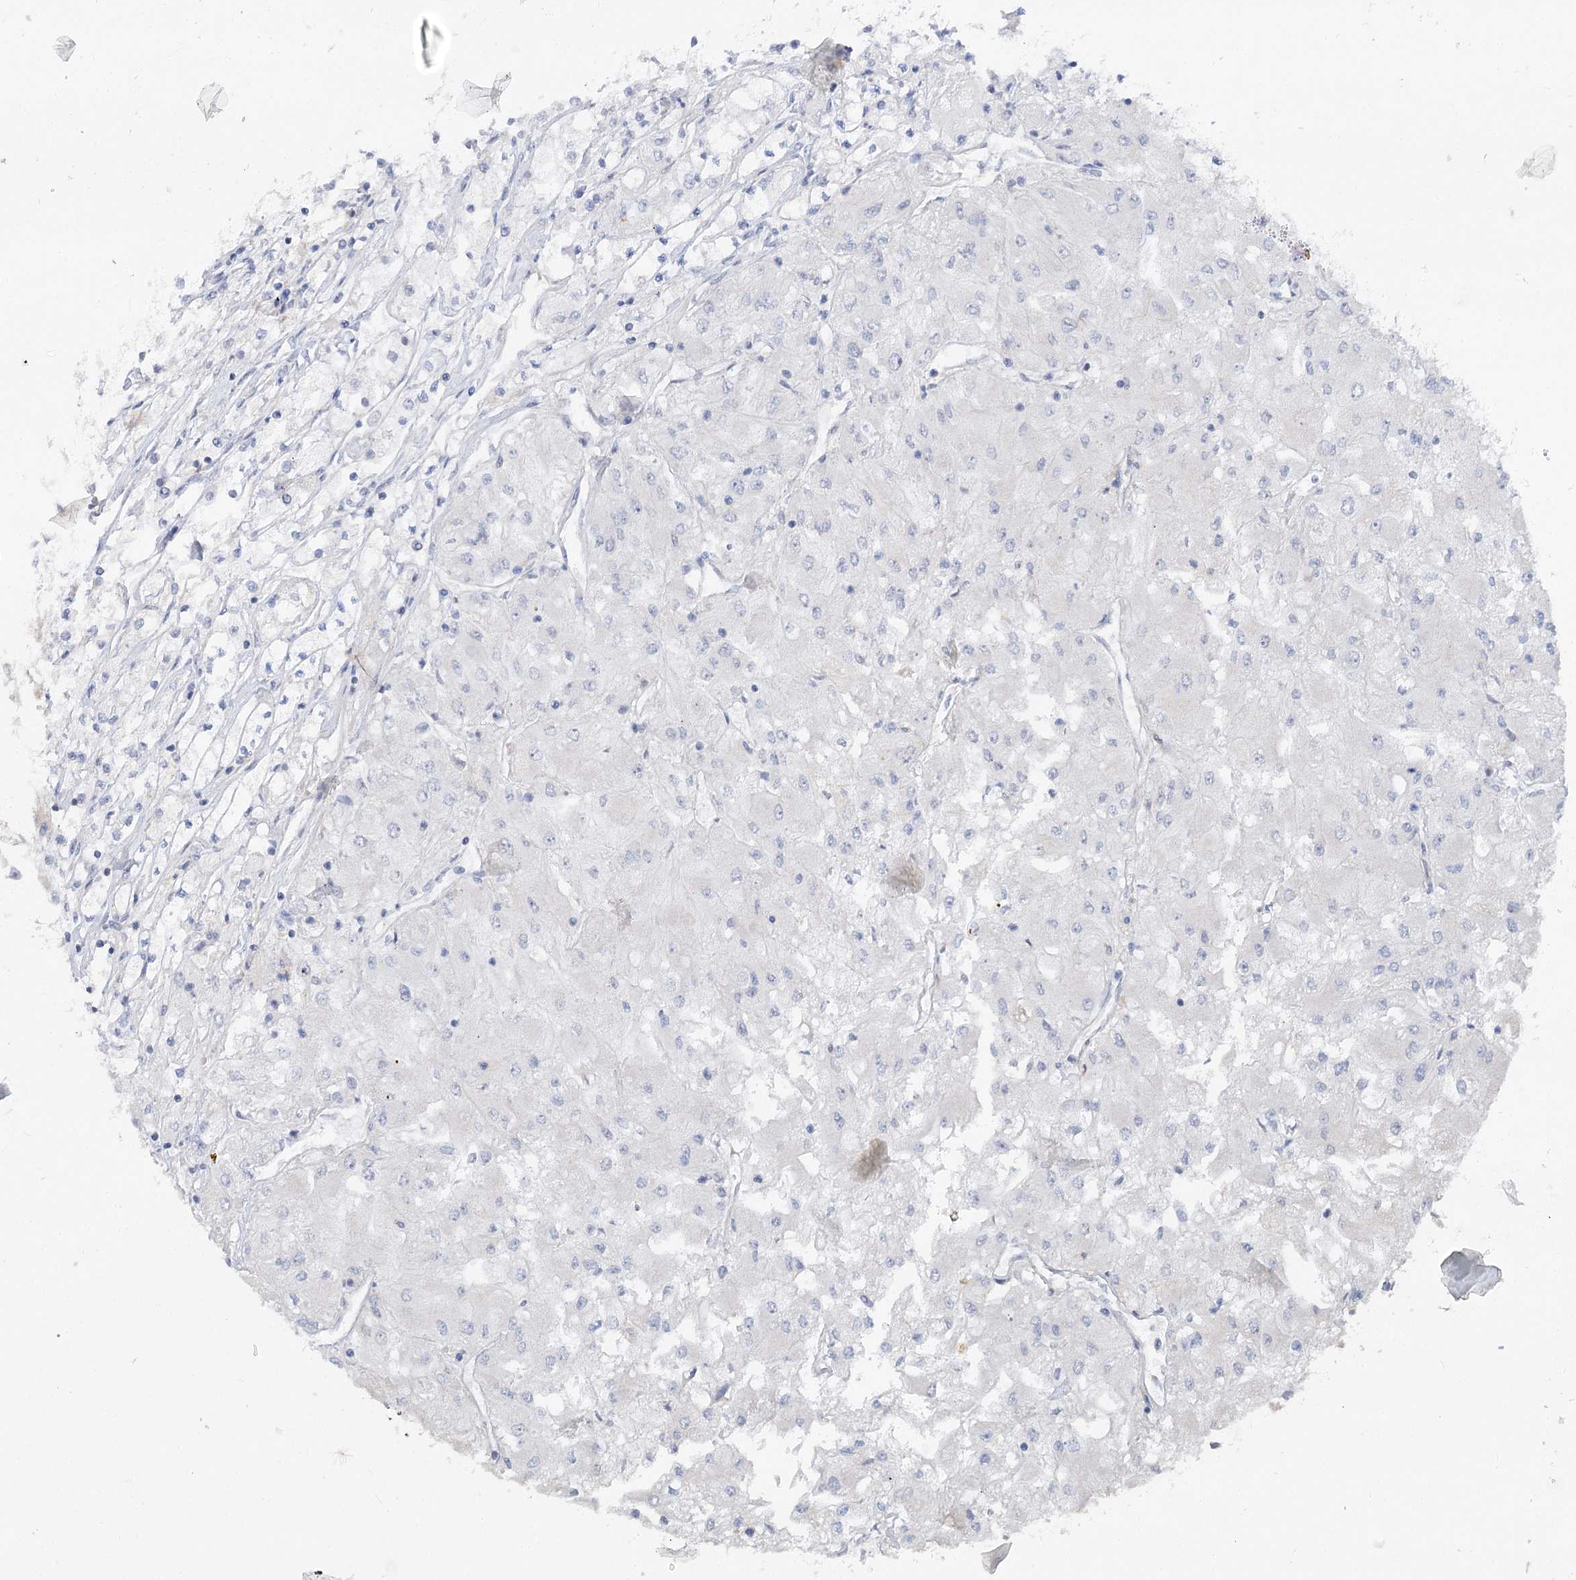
{"staining": {"intensity": "negative", "quantity": "none", "location": "none"}, "tissue": "renal cancer", "cell_type": "Tumor cells", "image_type": "cancer", "snomed": [{"axis": "morphology", "description": "Adenocarcinoma, NOS"}, {"axis": "topography", "description": "Kidney"}], "caption": "Tumor cells are negative for protein expression in human renal cancer (adenocarcinoma).", "gene": "SCN11A", "patient": {"sex": "male", "age": 80}}